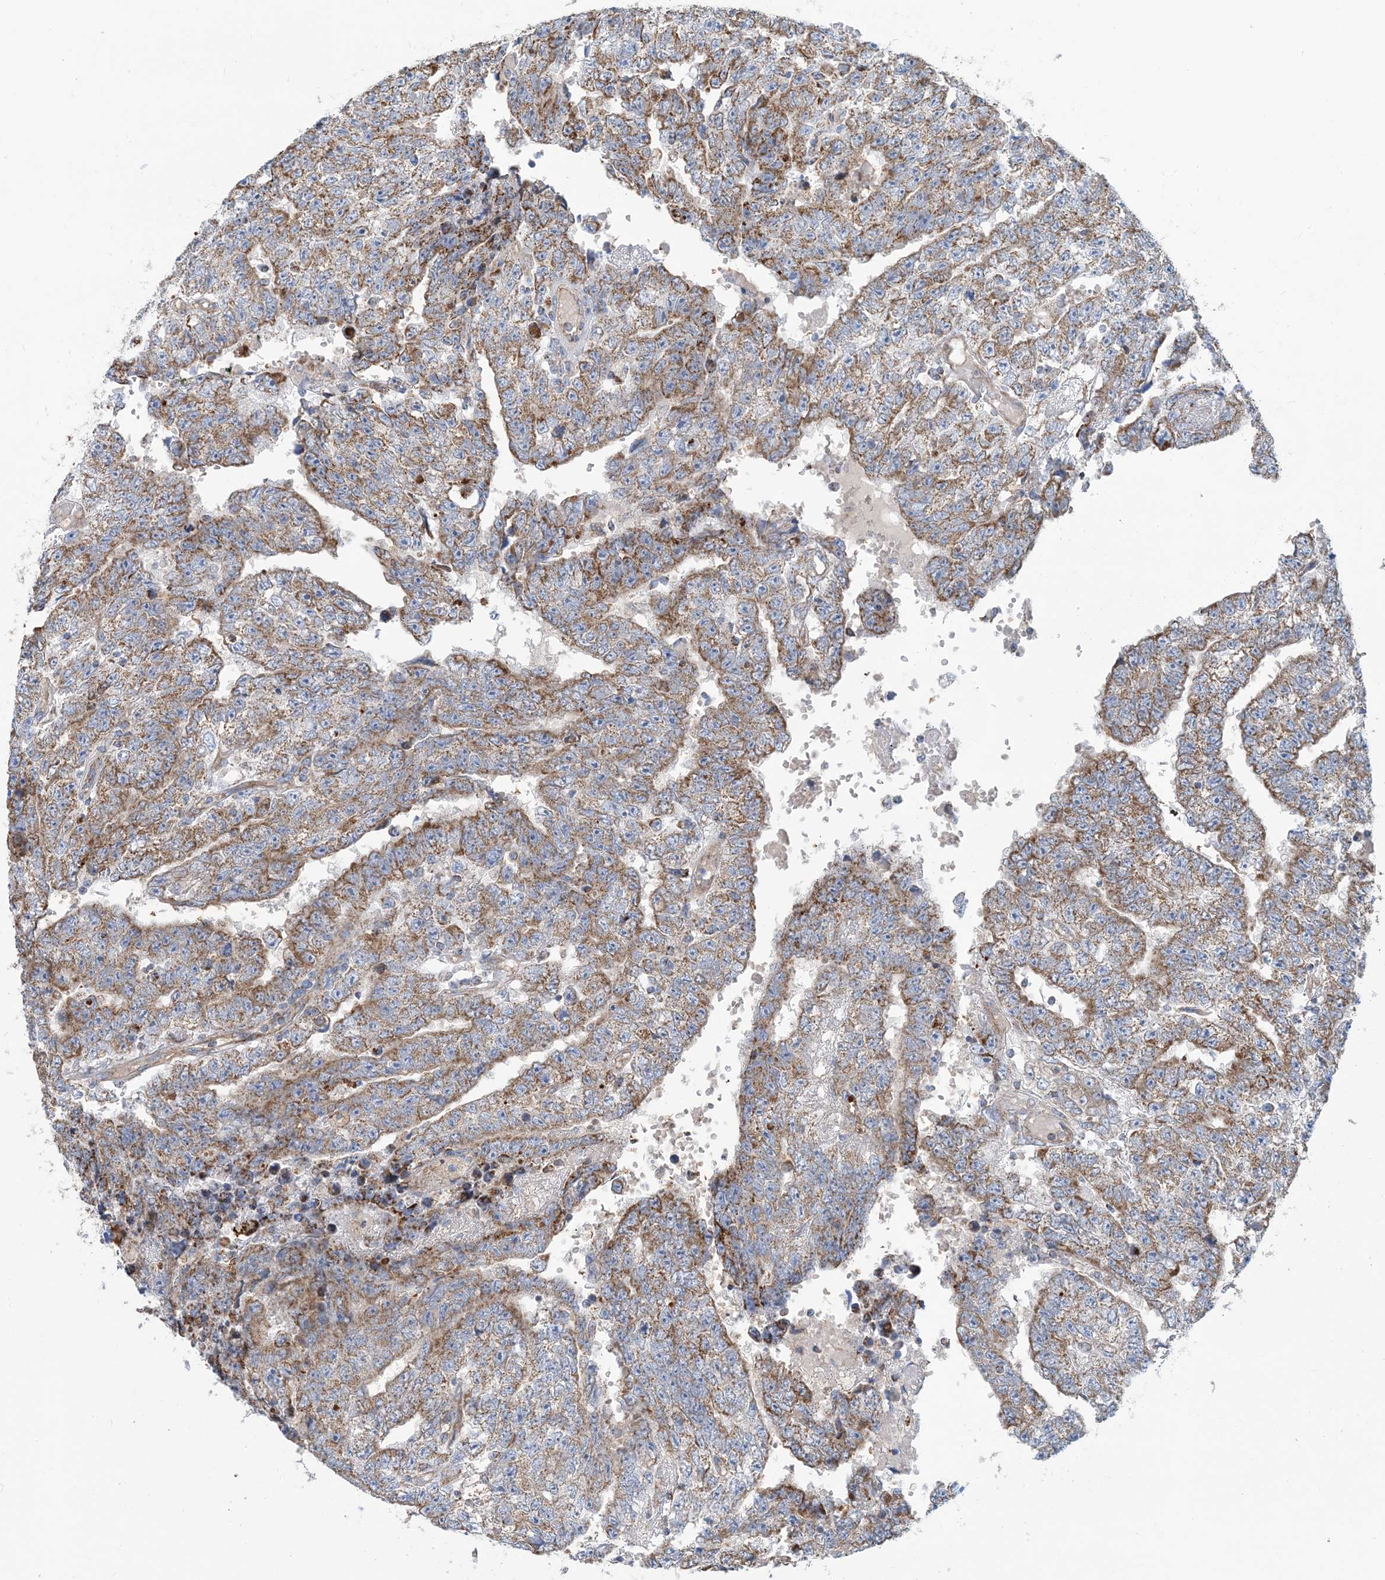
{"staining": {"intensity": "moderate", "quantity": ">75%", "location": "cytoplasmic/membranous"}, "tissue": "testis cancer", "cell_type": "Tumor cells", "image_type": "cancer", "snomed": [{"axis": "morphology", "description": "Carcinoma, Embryonal, NOS"}, {"axis": "topography", "description": "Testis"}], "caption": "Human embryonal carcinoma (testis) stained for a protein (brown) reveals moderate cytoplasmic/membranous positive staining in about >75% of tumor cells.", "gene": "PHOSPHO2", "patient": {"sex": "male", "age": 25}}